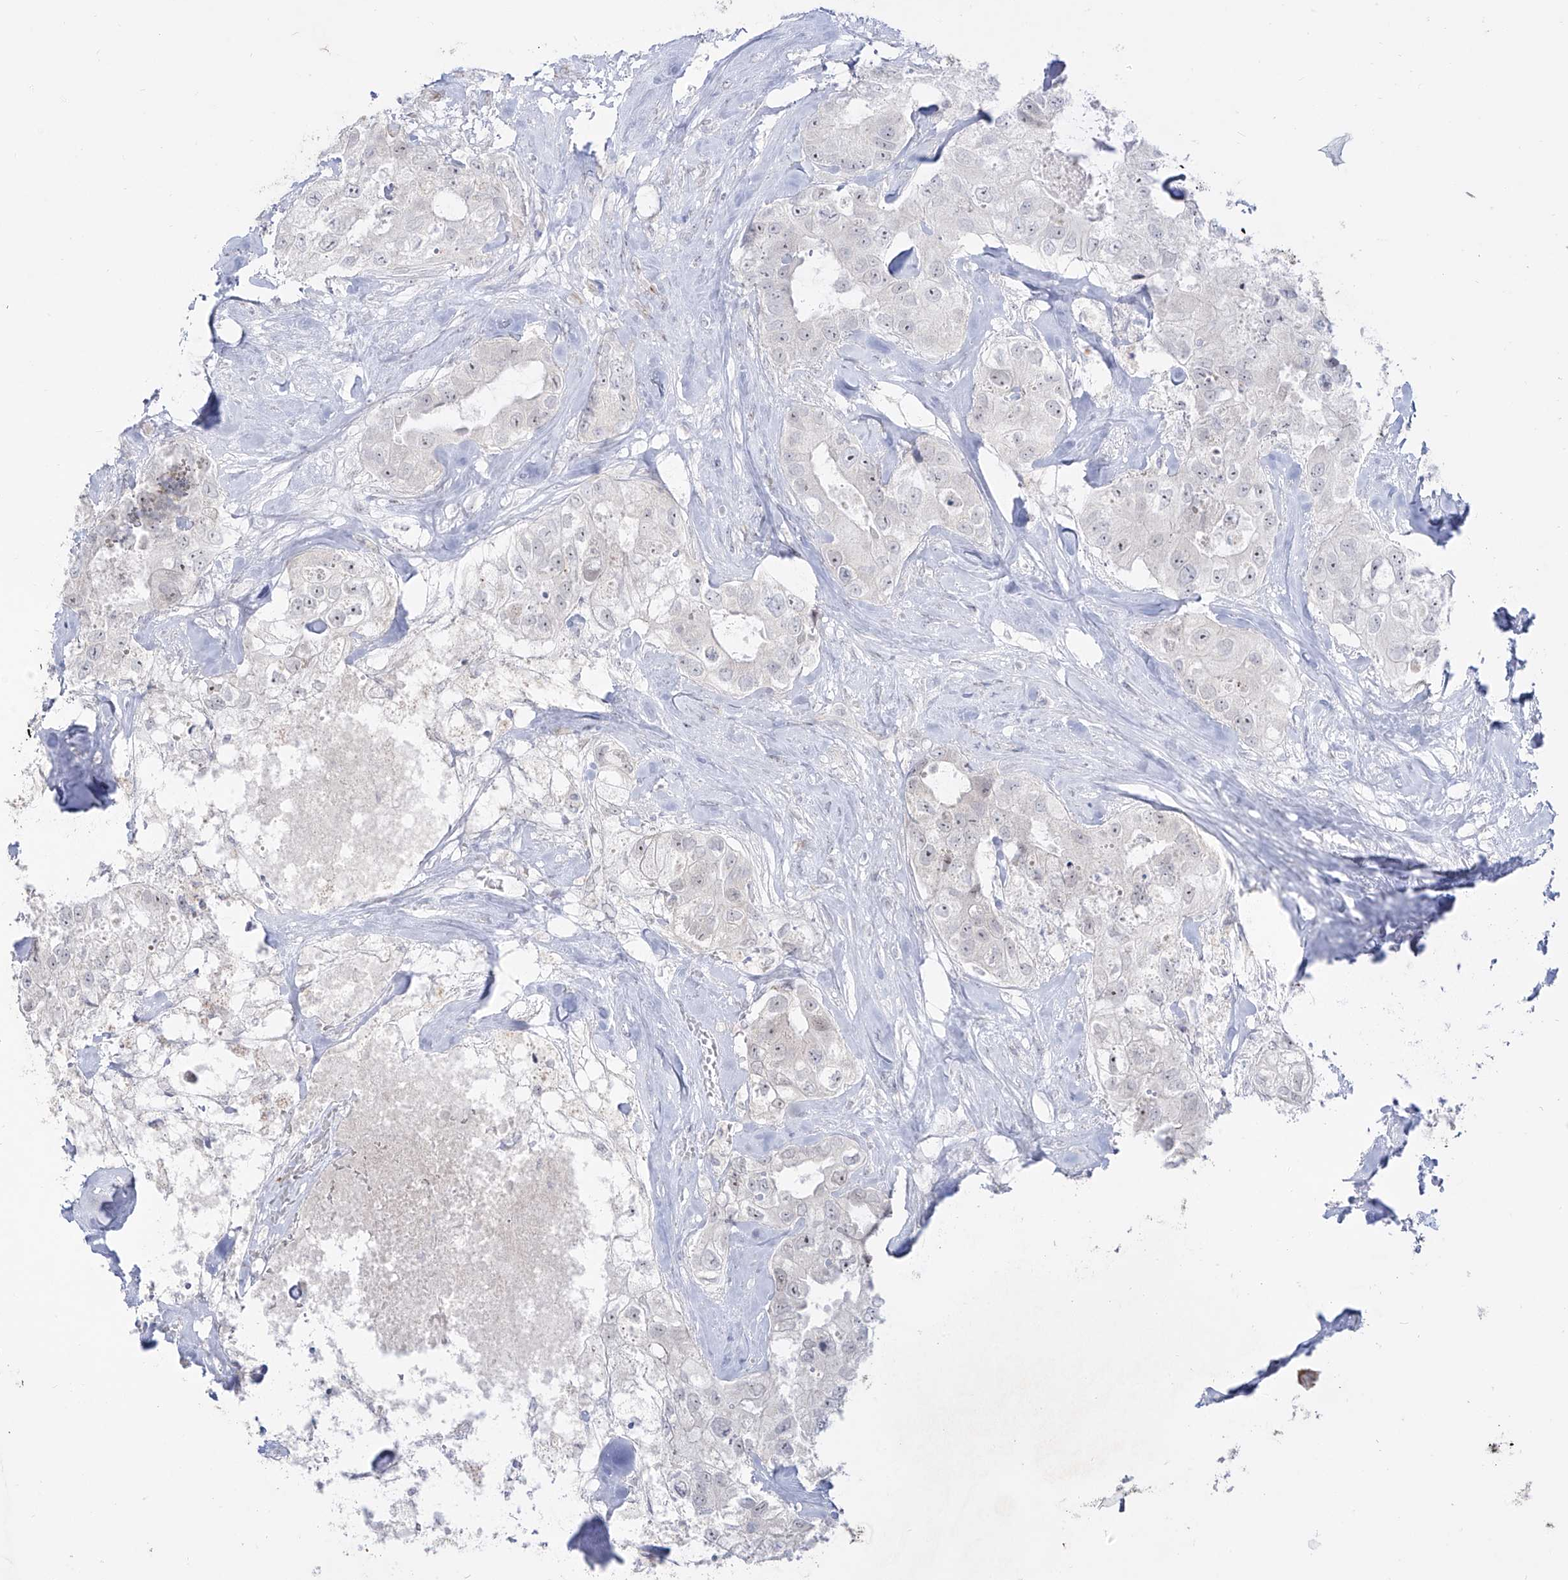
{"staining": {"intensity": "negative", "quantity": "none", "location": "none"}, "tissue": "breast cancer", "cell_type": "Tumor cells", "image_type": "cancer", "snomed": [{"axis": "morphology", "description": "Duct carcinoma"}, {"axis": "topography", "description": "Breast"}], "caption": "A micrograph of breast cancer stained for a protein demonstrates no brown staining in tumor cells.", "gene": "ZNF180", "patient": {"sex": "female", "age": 62}}